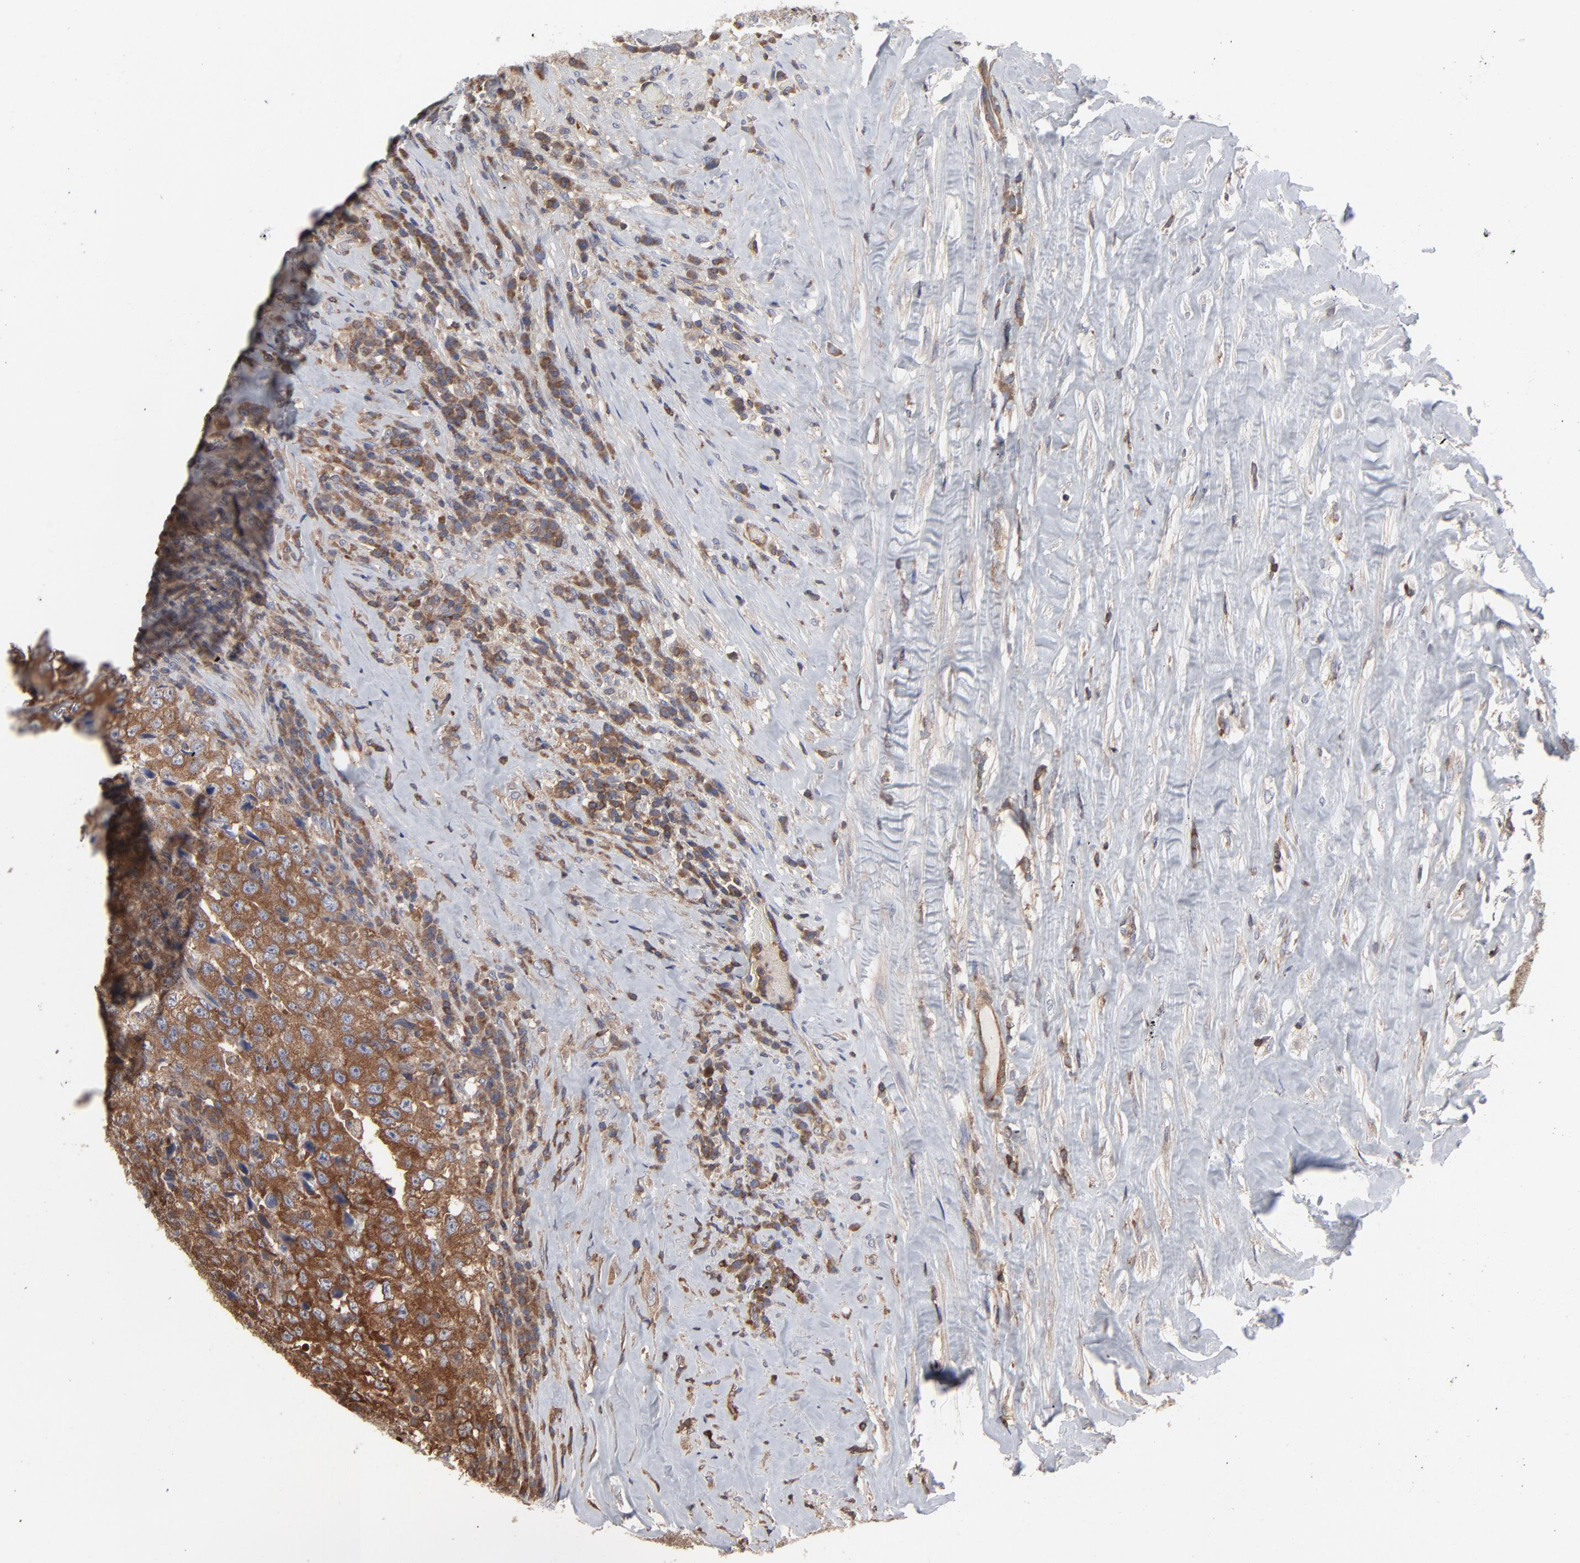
{"staining": {"intensity": "moderate", "quantity": ">75%", "location": "cytoplasmic/membranous"}, "tissue": "testis cancer", "cell_type": "Tumor cells", "image_type": "cancer", "snomed": [{"axis": "morphology", "description": "Necrosis, NOS"}, {"axis": "morphology", "description": "Carcinoma, Embryonal, NOS"}, {"axis": "topography", "description": "Testis"}], "caption": "Tumor cells show medium levels of moderate cytoplasmic/membranous positivity in approximately >75% of cells in human embryonal carcinoma (testis). The protein is shown in brown color, while the nuclei are stained blue.", "gene": "MAP2K1", "patient": {"sex": "male", "age": 19}}